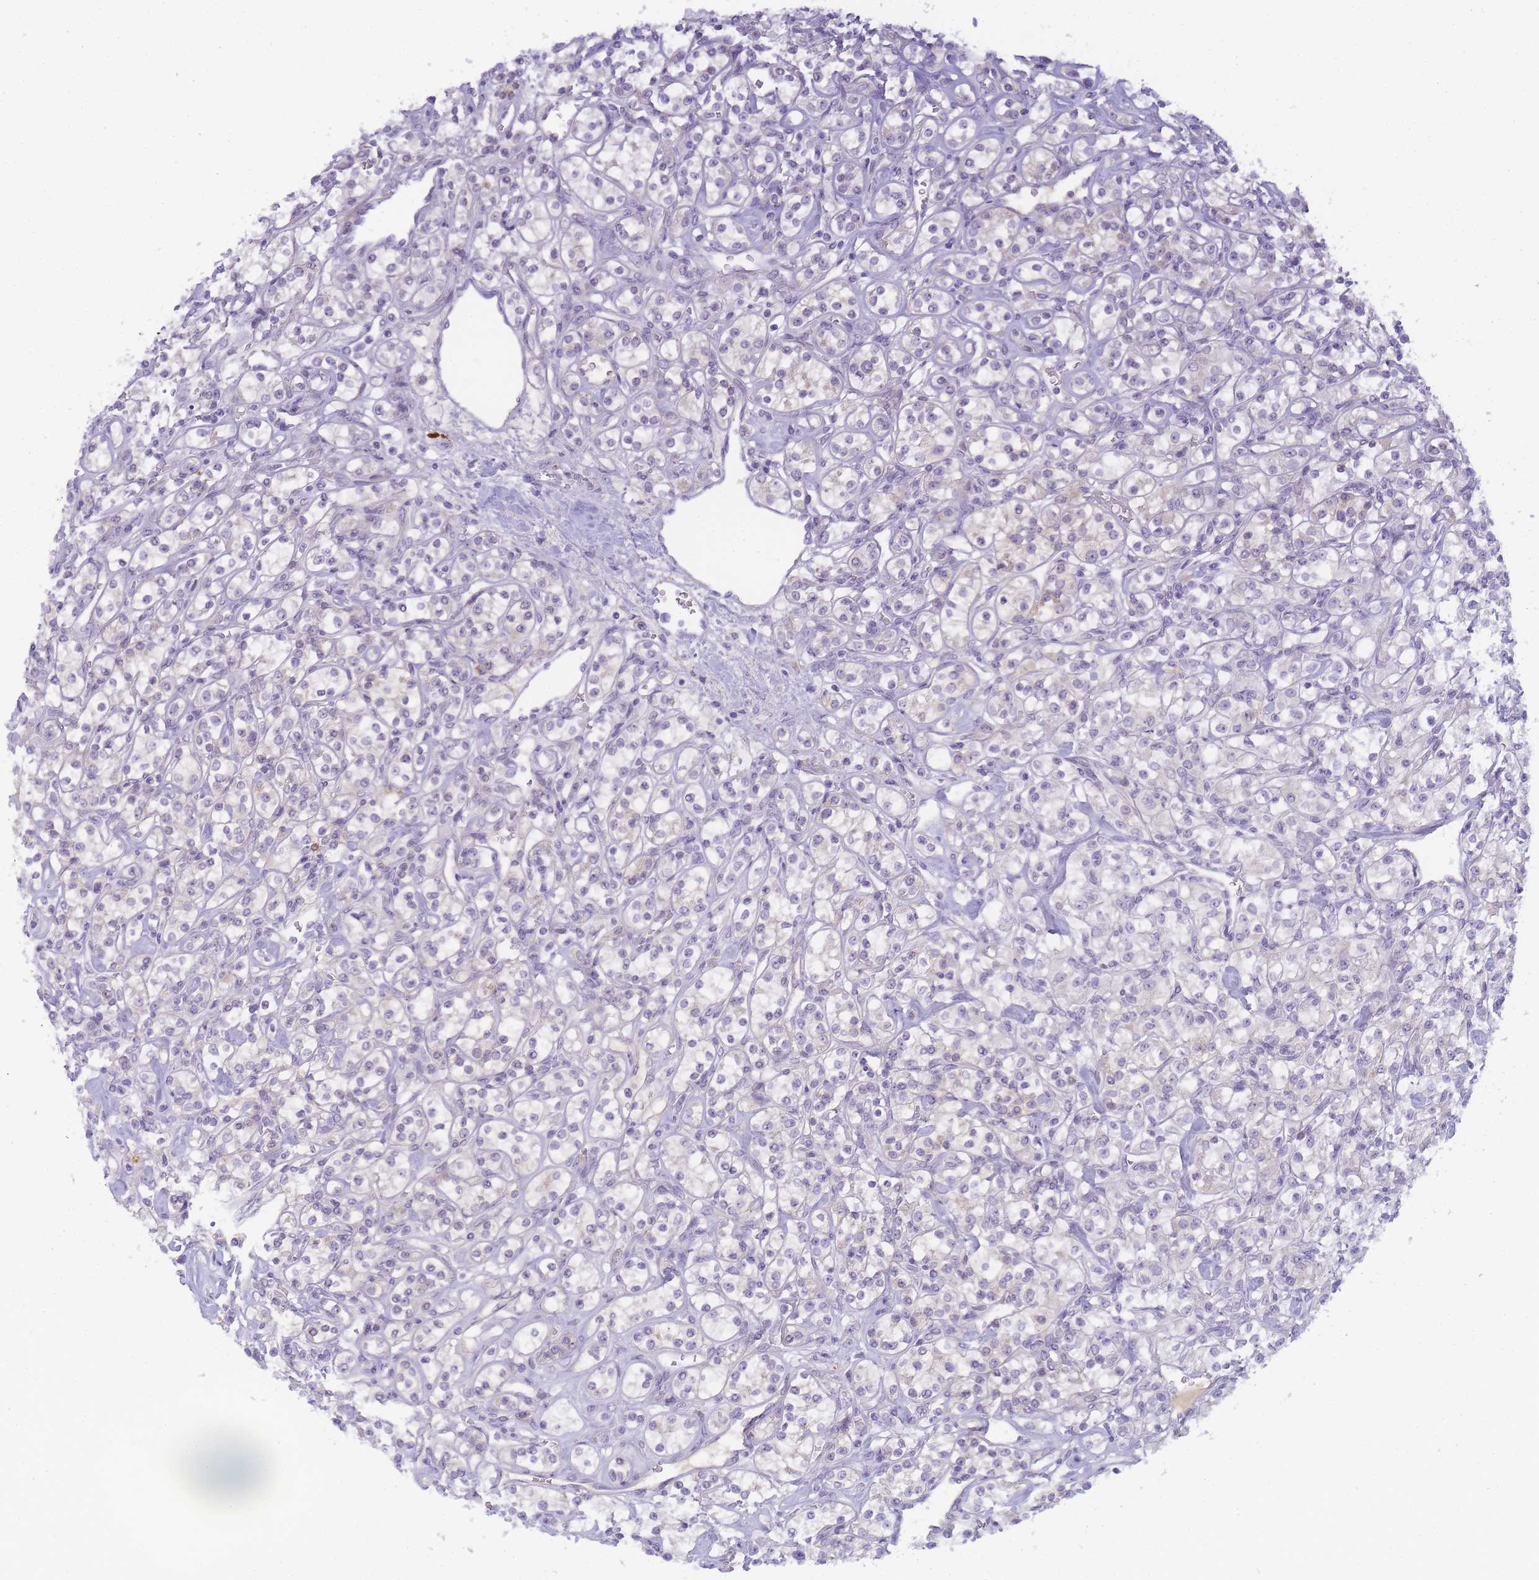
{"staining": {"intensity": "negative", "quantity": "none", "location": "none"}, "tissue": "renal cancer", "cell_type": "Tumor cells", "image_type": "cancer", "snomed": [{"axis": "morphology", "description": "Adenocarcinoma, NOS"}, {"axis": "topography", "description": "Kidney"}], "caption": "High power microscopy micrograph of an IHC histopathology image of renal adenocarcinoma, revealing no significant expression in tumor cells.", "gene": "RRAD", "patient": {"sex": "male", "age": 77}}